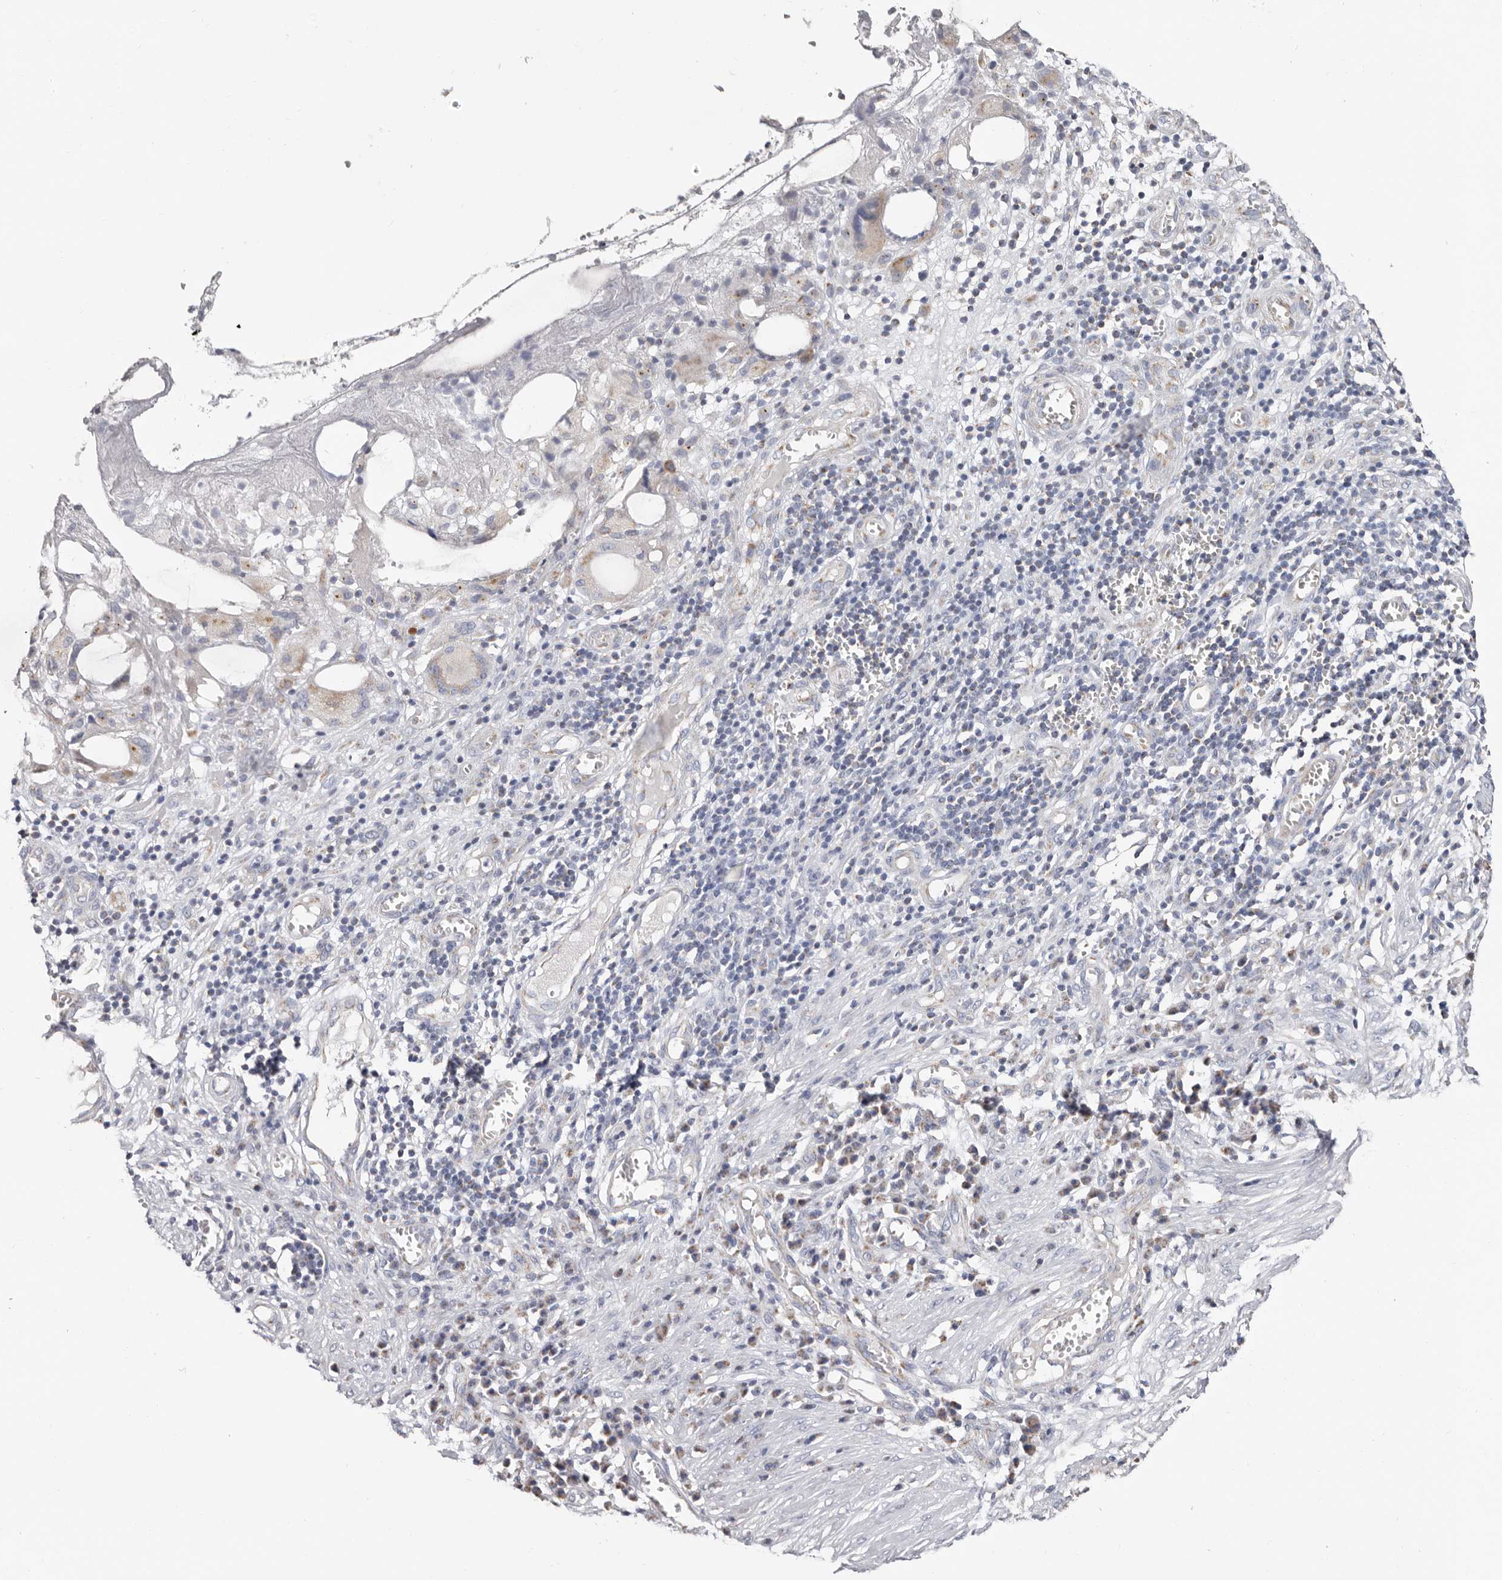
{"staining": {"intensity": "weak", "quantity": "<25%", "location": "cytoplasmic/membranous"}, "tissue": "skin cancer", "cell_type": "Tumor cells", "image_type": "cancer", "snomed": [{"axis": "morphology", "description": "Basal cell carcinoma"}, {"axis": "topography", "description": "Skin"}], "caption": "Basal cell carcinoma (skin) stained for a protein using immunohistochemistry displays no positivity tumor cells.", "gene": "RSPO2", "patient": {"sex": "female", "age": 64}}